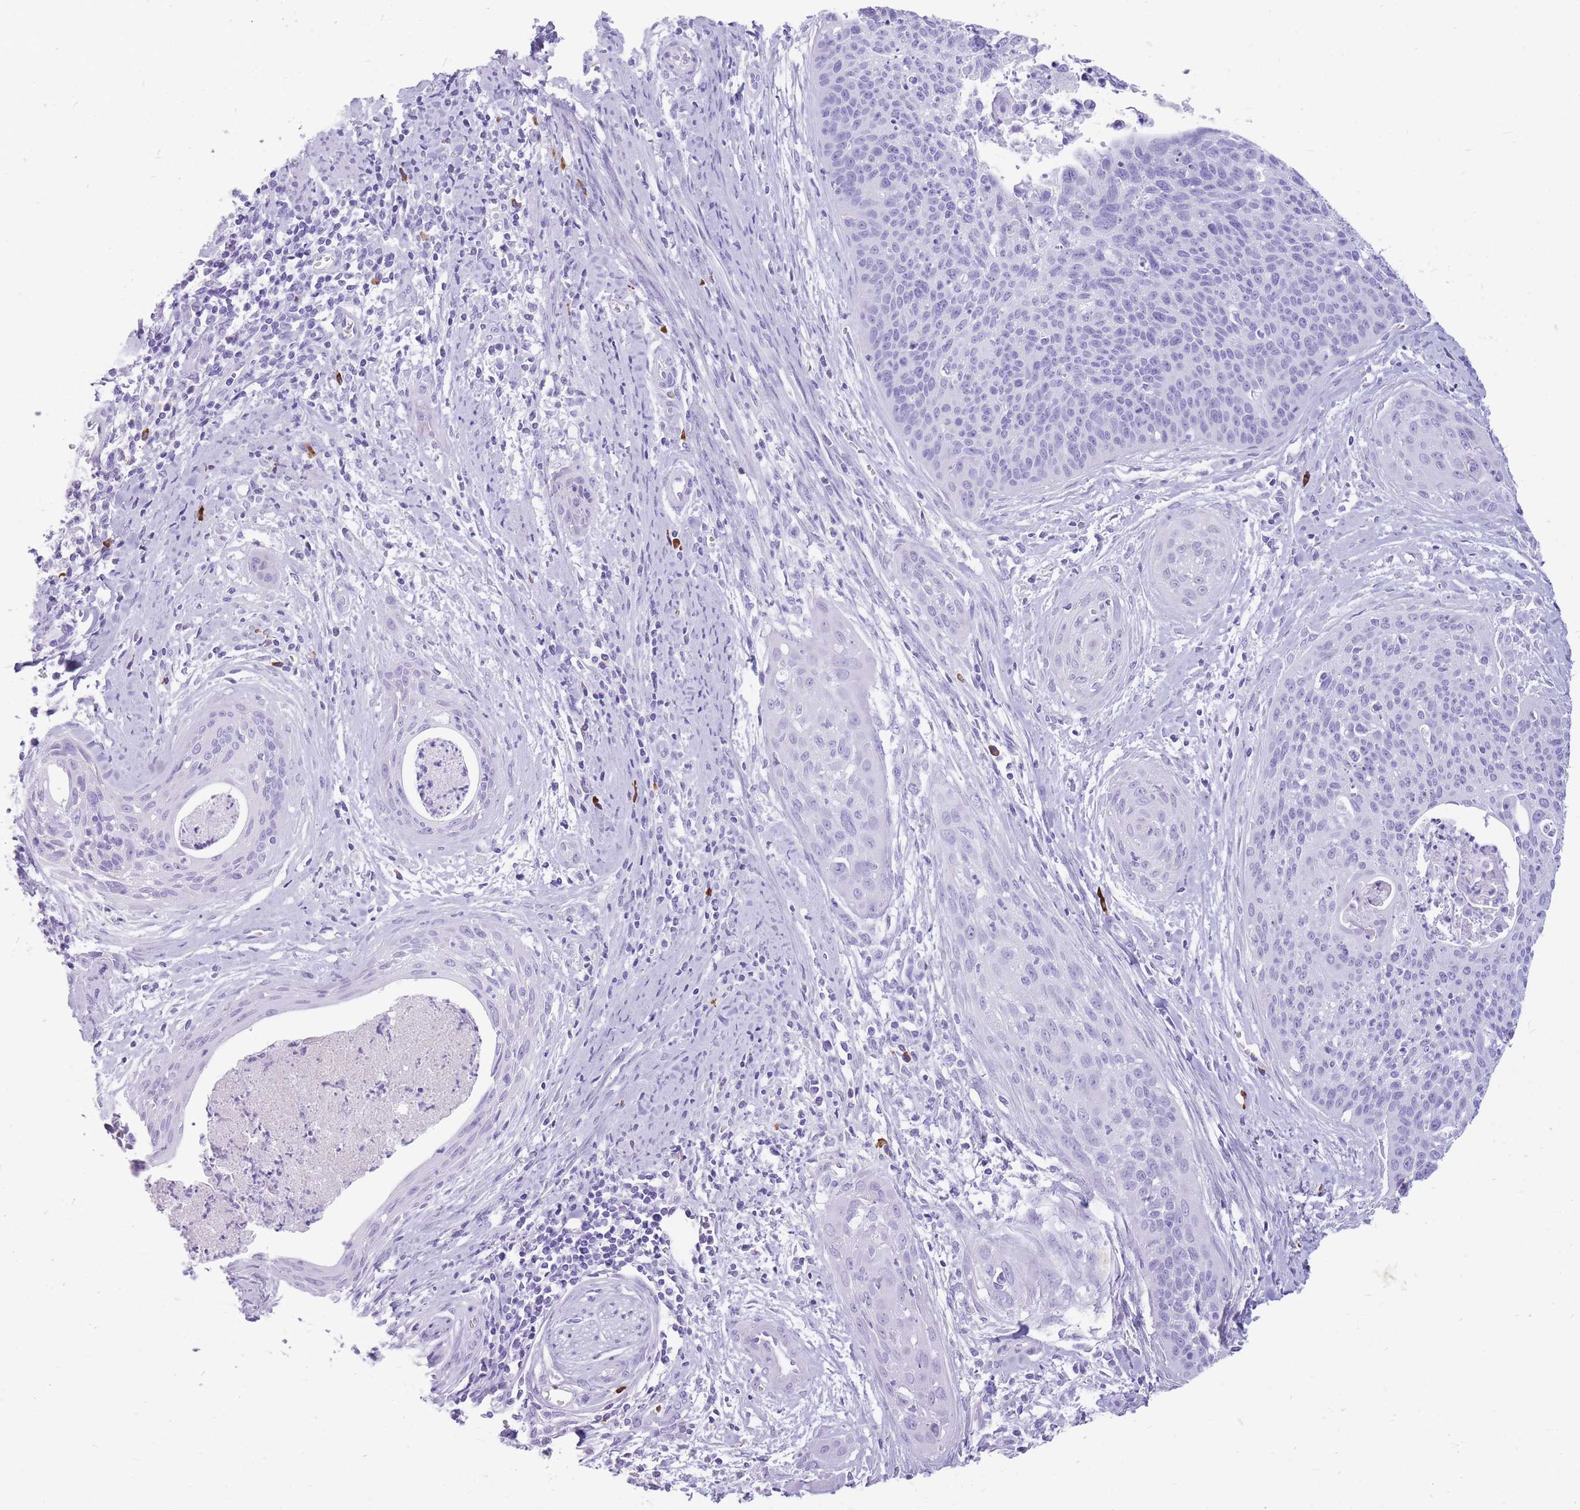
{"staining": {"intensity": "negative", "quantity": "none", "location": "none"}, "tissue": "cervical cancer", "cell_type": "Tumor cells", "image_type": "cancer", "snomed": [{"axis": "morphology", "description": "Squamous cell carcinoma, NOS"}, {"axis": "topography", "description": "Cervix"}], "caption": "Immunohistochemical staining of human cervical cancer (squamous cell carcinoma) exhibits no significant expression in tumor cells. The staining is performed using DAB brown chromogen with nuclei counter-stained in using hematoxylin.", "gene": "ZFP37", "patient": {"sex": "female", "age": 55}}